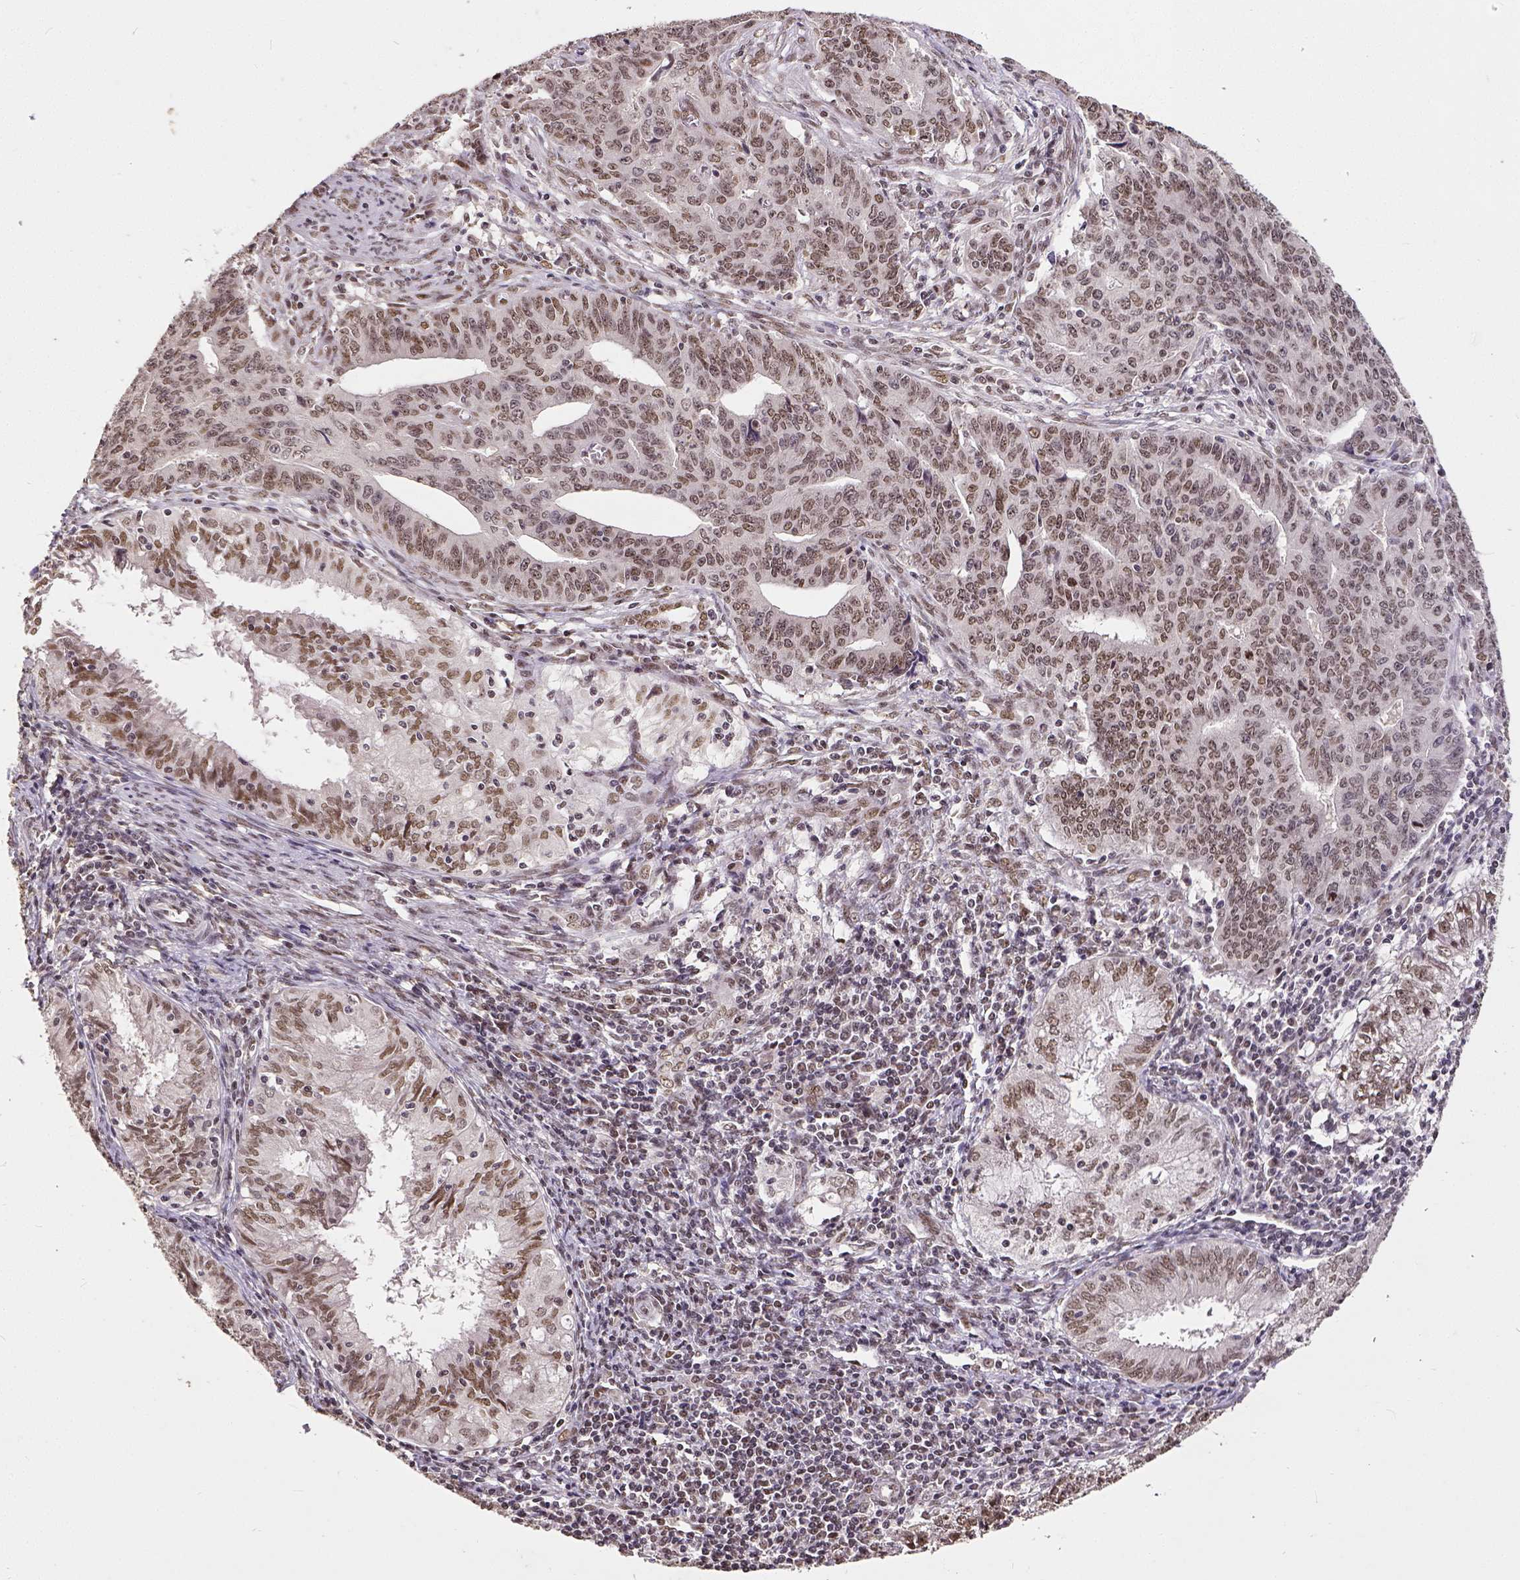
{"staining": {"intensity": "moderate", "quantity": "25%-75%", "location": "nuclear"}, "tissue": "endometrial cancer", "cell_type": "Tumor cells", "image_type": "cancer", "snomed": [{"axis": "morphology", "description": "Adenocarcinoma, NOS"}, {"axis": "topography", "description": "Endometrium"}], "caption": "Immunohistochemistry (IHC) histopathology image of human endometrial cancer stained for a protein (brown), which shows medium levels of moderate nuclear staining in approximately 25%-75% of tumor cells.", "gene": "ATRX", "patient": {"sex": "female", "age": 59}}